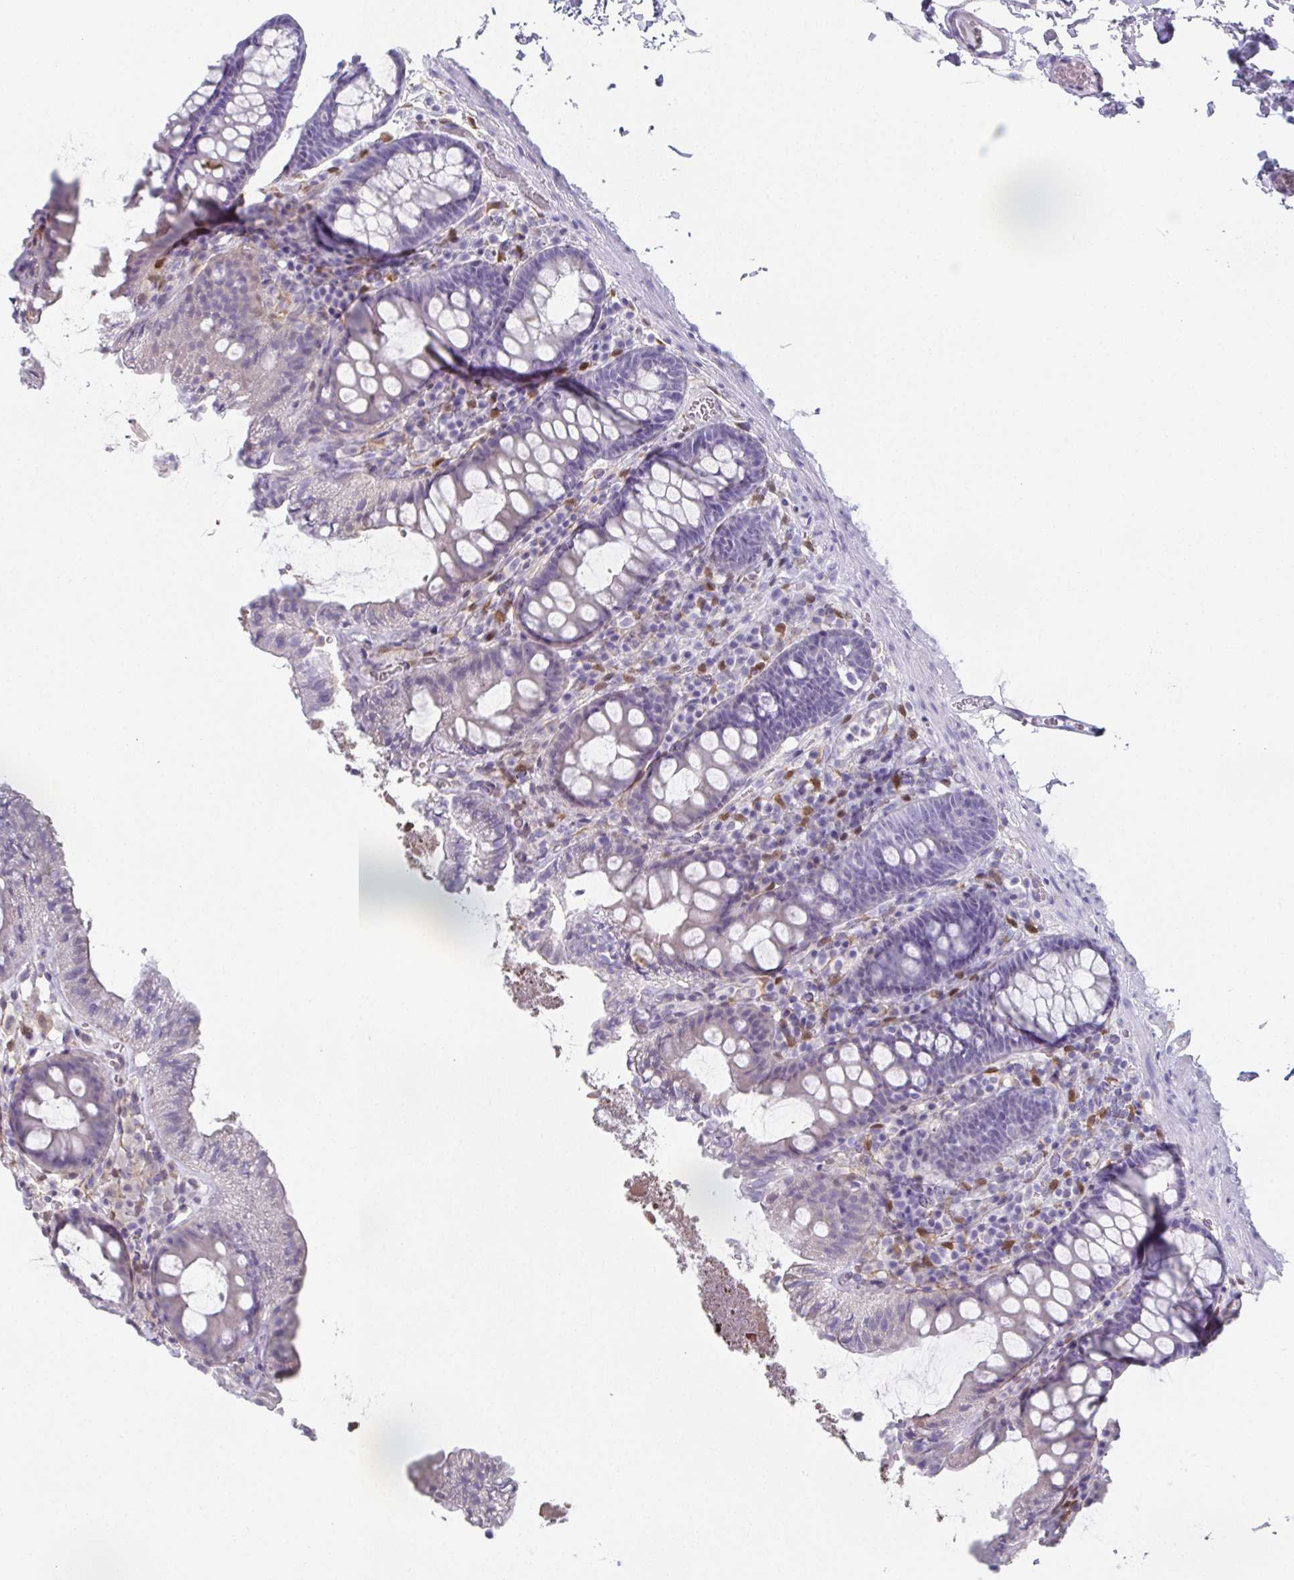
{"staining": {"intensity": "negative", "quantity": "none", "location": "none"}, "tissue": "colon", "cell_type": "Endothelial cells", "image_type": "normal", "snomed": [{"axis": "morphology", "description": "Normal tissue, NOS"}, {"axis": "topography", "description": "Colon"}, {"axis": "topography", "description": "Peripheral nerve tissue"}], "caption": "A photomicrograph of colon stained for a protein displays no brown staining in endothelial cells.", "gene": "RBP1", "patient": {"sex": "male", "age": 84}}